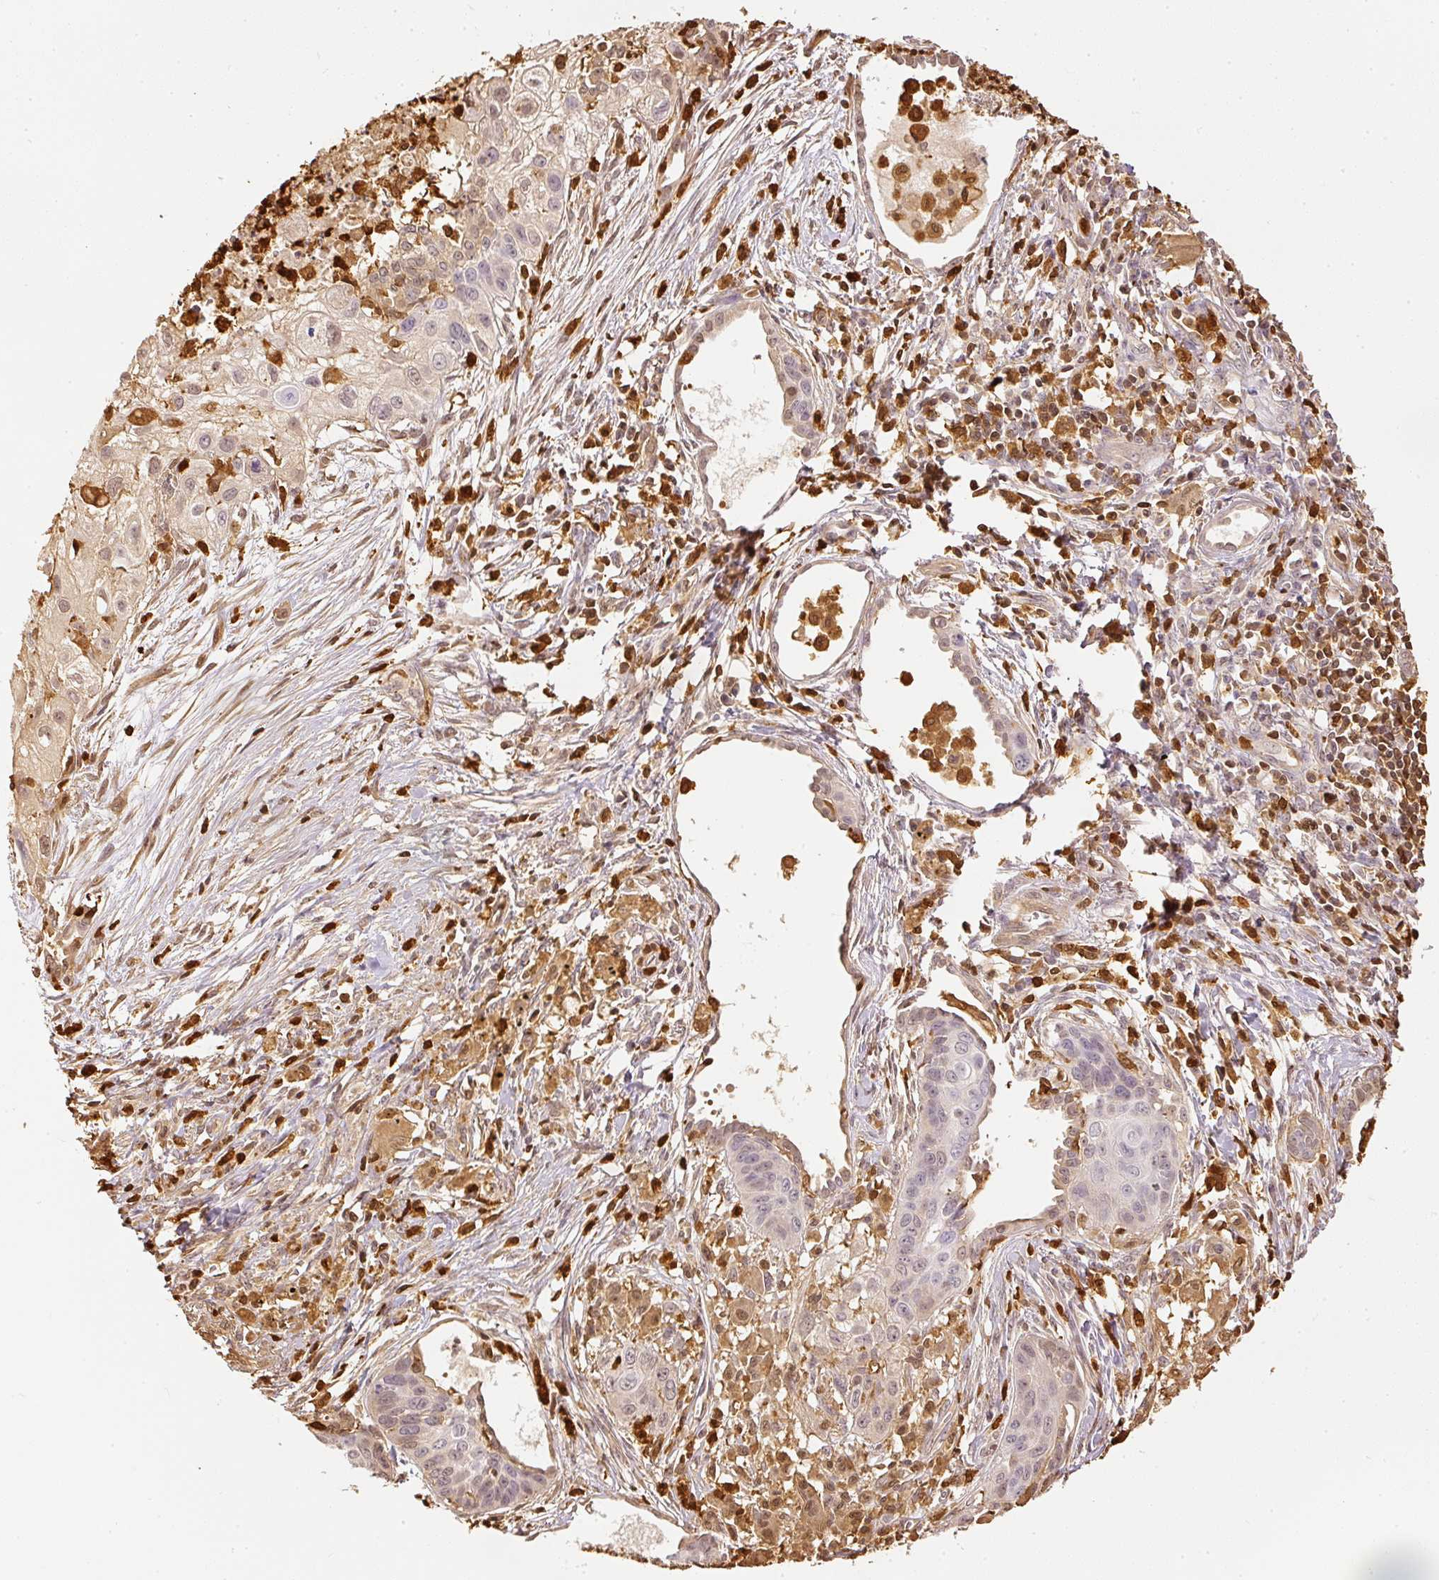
{"staining": {"intensity": "negative", "quantity": "none", "location": "none"}, "tissue": "lung cancer", "cell_type": "Tumor cells", "image_type": "cancer", "snomed": [{"axis": "morphology", "description": "Squamous cell carcinoma, NOS"}, {"axis": "topography", "description": "Lung"}], "caption": "This is an IHC photomicrograph of human lung cancer. There is no staining in tumor cells.", "gene": "PFN1", "patient": {"sex": "male", "age": 71}}